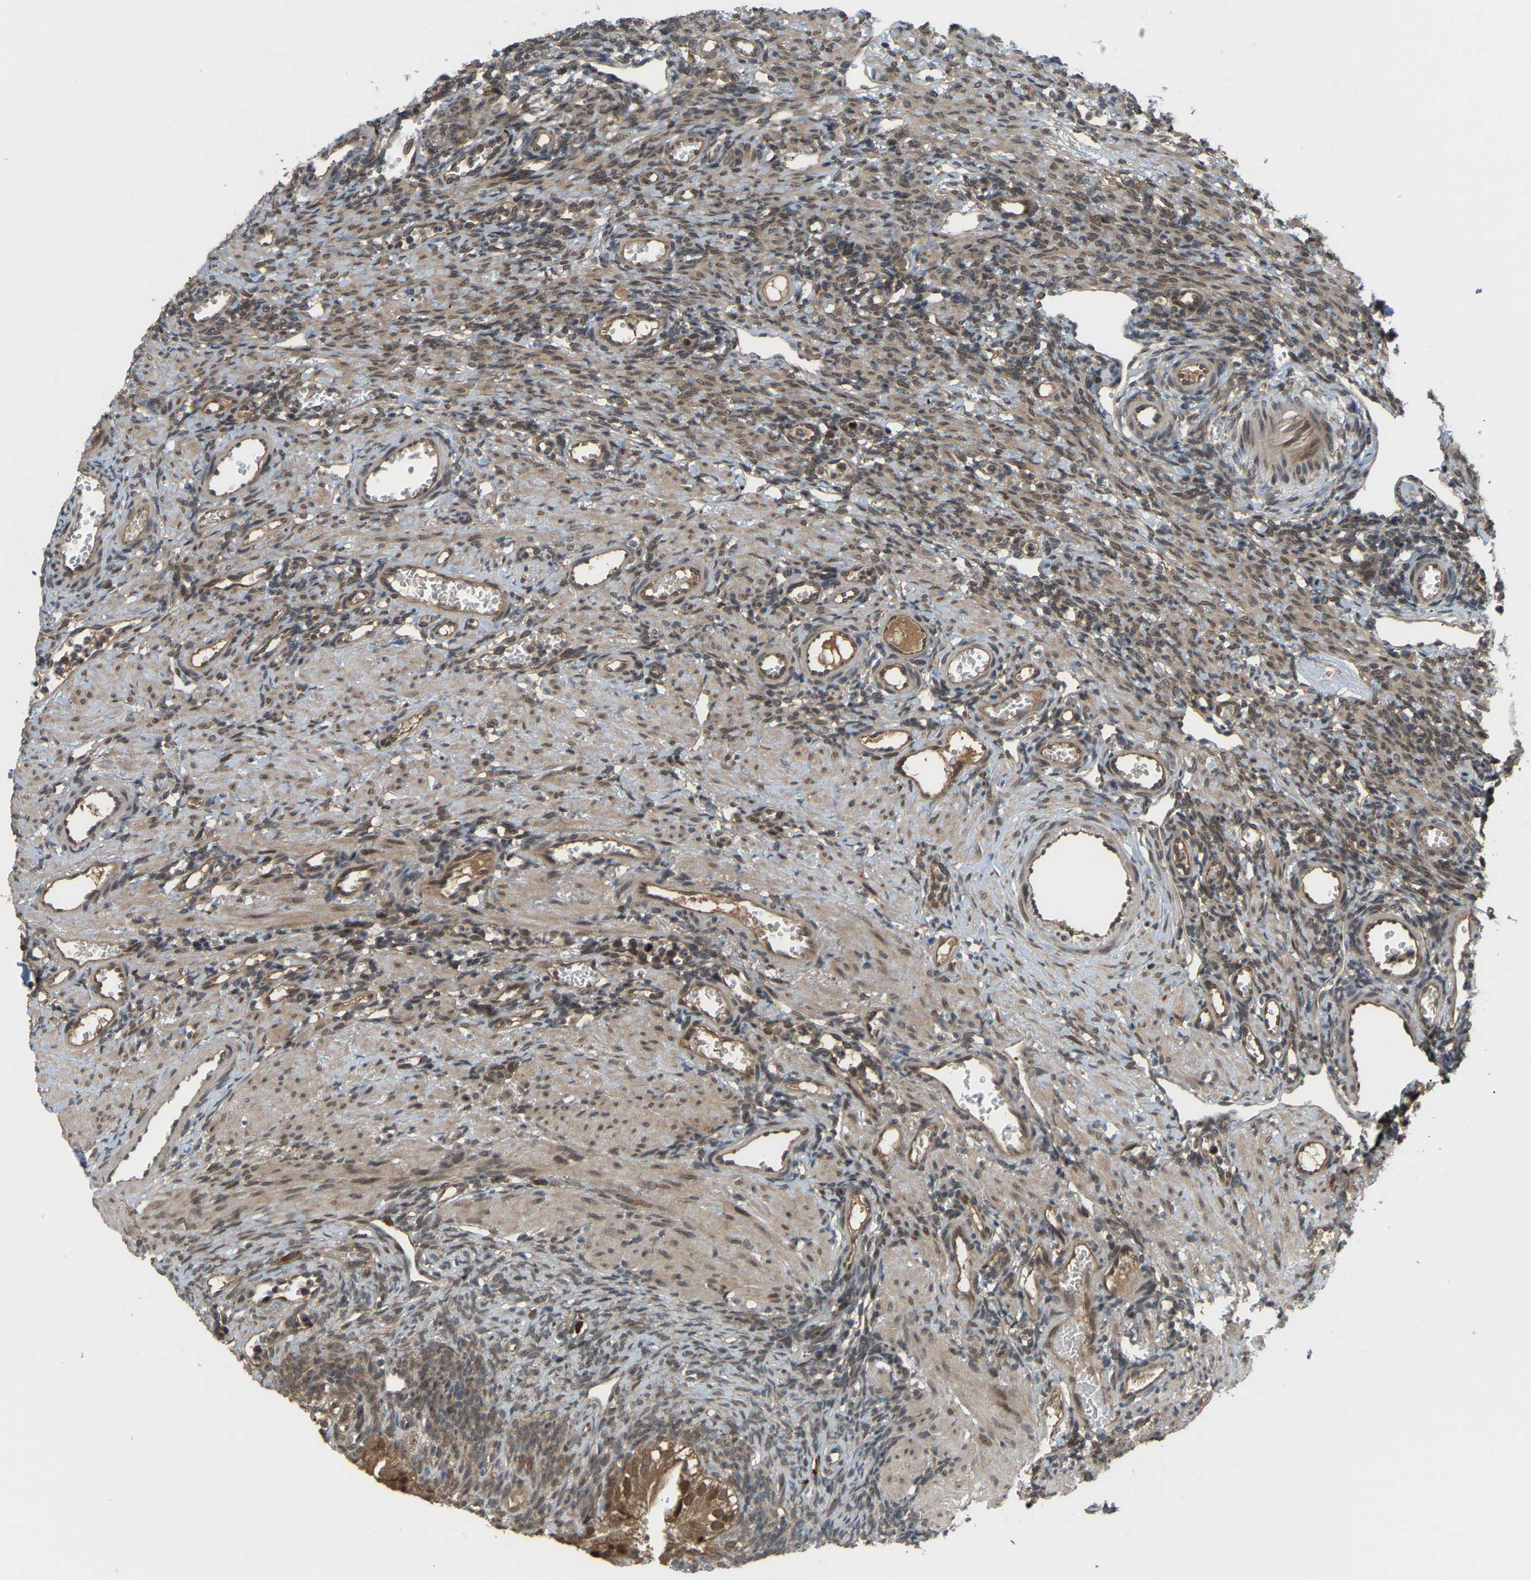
{"staining": {"intensity": "moderate", "quantity": ">75%", "location": "cytoplasmic/membranous"}, "tissue": "ovary", "cell_type": "Follicle cells", "image_type": "normal", "snomed": [{"axis": "morphology", "description": "Normal tissue, NOS"}, {"axis": "topography", "description": "Ovary"}], "caption": "Unremarkable ovary displays moderate cytoplasmic/membranous expression in about >75% of follicle cells (DAB IHC with brightfield microscopy, high magnification)..", "gene": "CROT", "patient": {"sex": "female", "age": 33}}